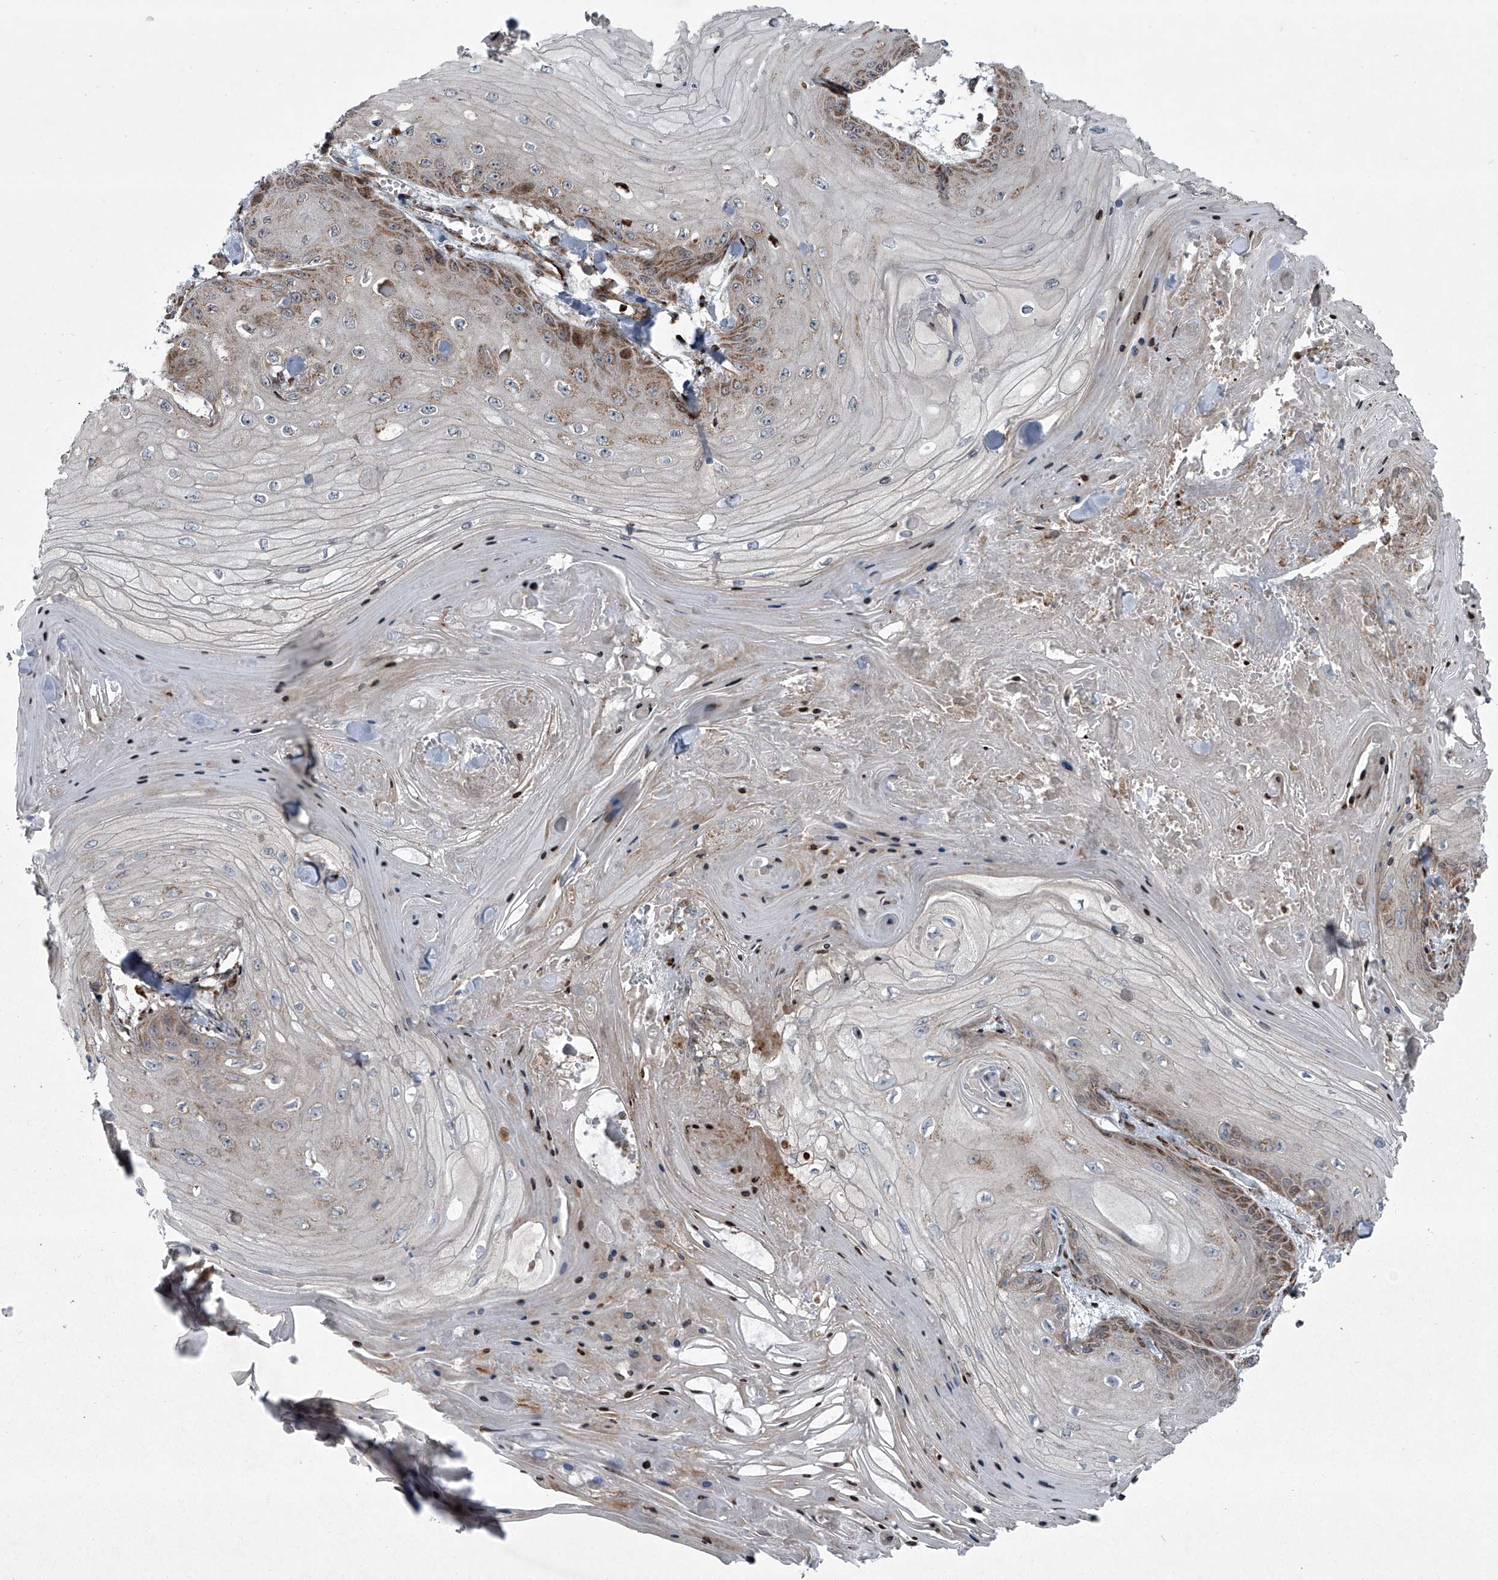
{"staining": {"intensity": "moderate", "quantity": "25%-75%", "location": "cytoplasmic/membranous"}, "tissue": "skin cancer", "cell_type": "Tumor cells", "image_type": "cancer", "snomed": [{"axis": "morphology", "description": "Squamous cell carcinoma, NOS"}, {"axis": "topography", "description": "Skin"}], "caption": "Immunohistochemistry of skin squamous cell carcinoma displays medium levels of moderate cytoplasmic/membranous positivity in approximately 25%-75% of tumor cells.", "gene": "STRADA", "patient": {"sex": "male", "age": 74}}